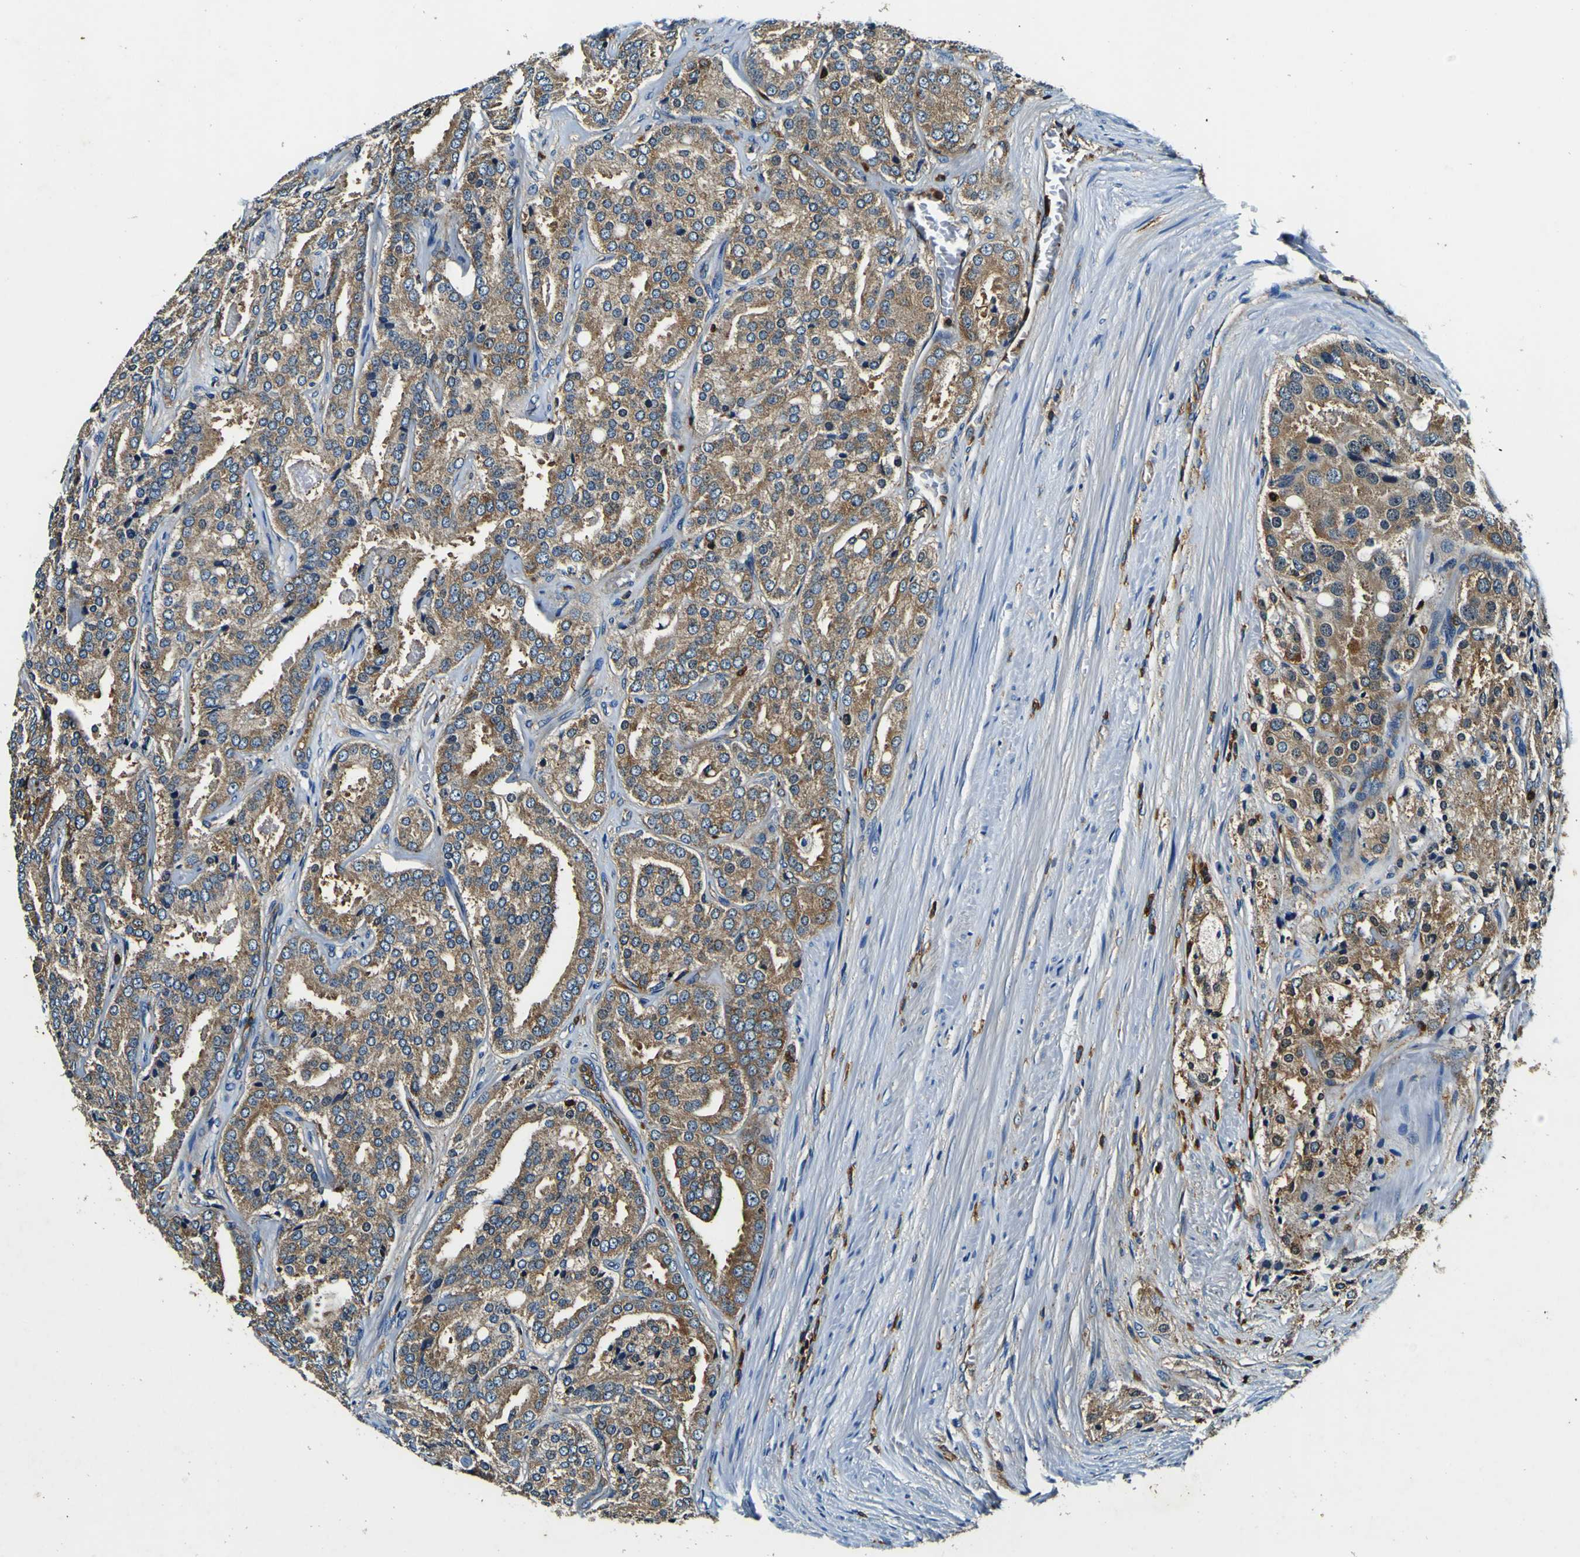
{"staining": {"intensity": "moderate", "quantity": ">75%", "location": "cytoplasmic/membranous"}, "tissue": "prostate cancer", "cell_type": "Tumor cells", "image_type": "cancer", "snomed": [{"axis": "morphology", "description": "Adenocarcinoma, High grade"}, {"axis": "topography", "description": "Prostate"}], "caption": "Tumor cells show moderate cytoplasmic/membranous expression in approximately >75% of cells in prostate high-grade adenocarcinoma. (DAB = brown stain, brightfield microscopy at high magnification).", "gene": "RHOT2", "patient": {"sex": "male", "age": 65}}